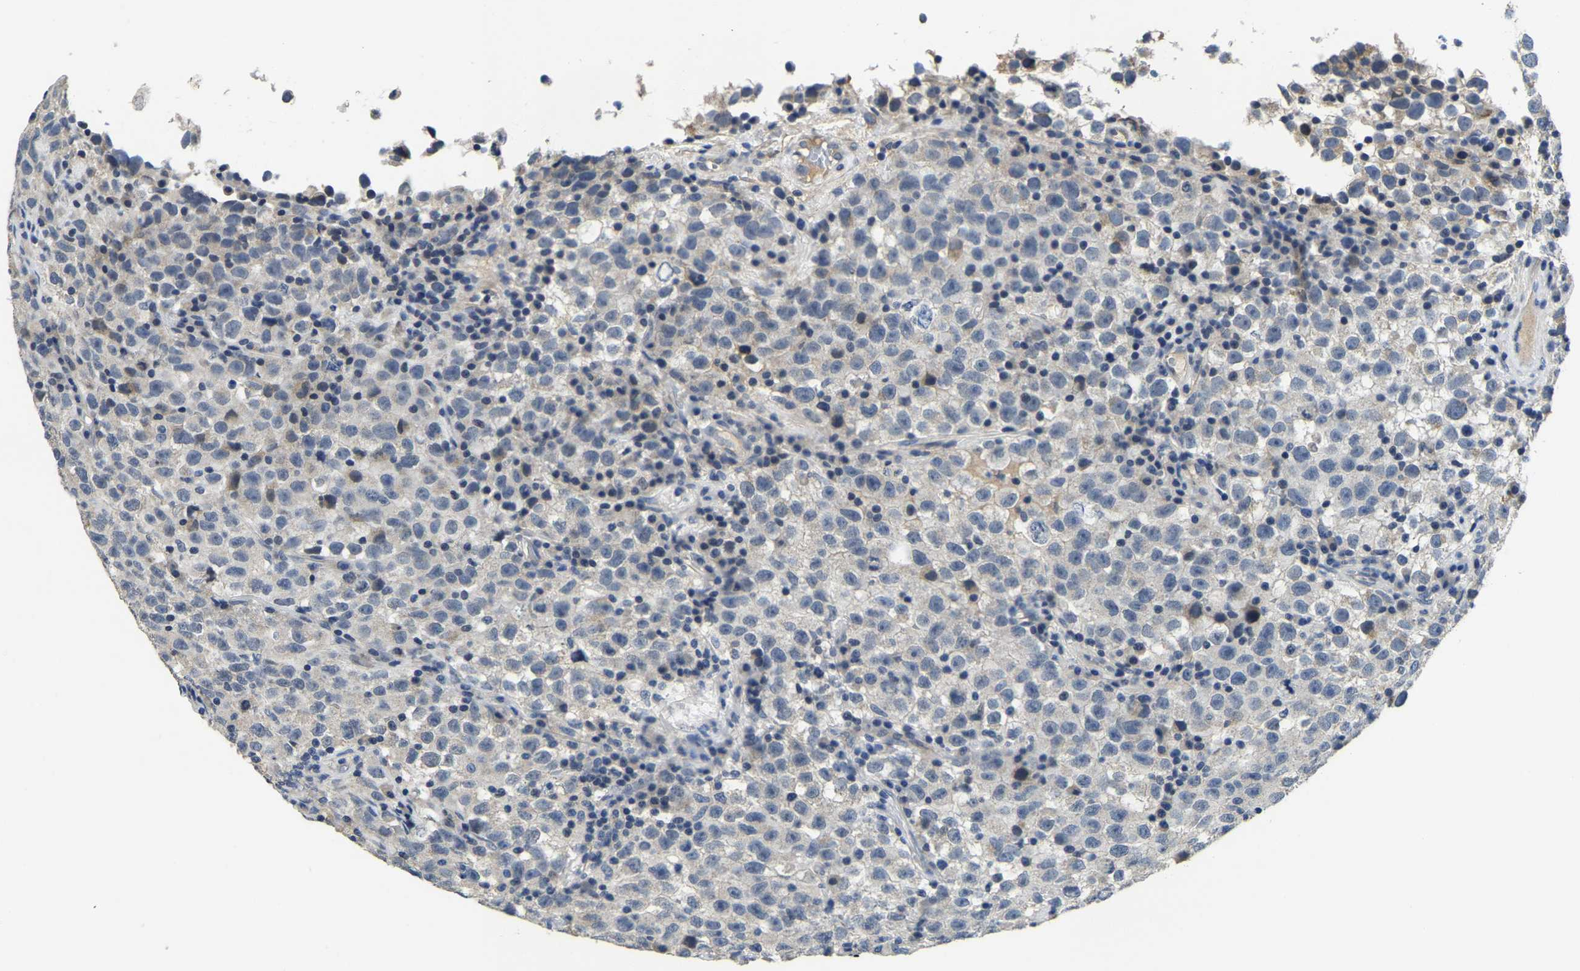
{"staining": {"intensity": "negative", "quantity": "none", "location": "none"}, "tissue": "testis cancer", "cell_type": "Tumor cells", "image_type": "cancer", "snomed": [{"axis": "morphology", "description": "Seminoma, NOS"}, {"axis": "topography", "description": "Testis"}], "caption": "IHC histopathology image of seminoma (testis) stained for a protein (brown), which demonstrates no positivity in tumor cells.", "gene": "ITGA2", "patient": {"sex": "male", "age": 22}}